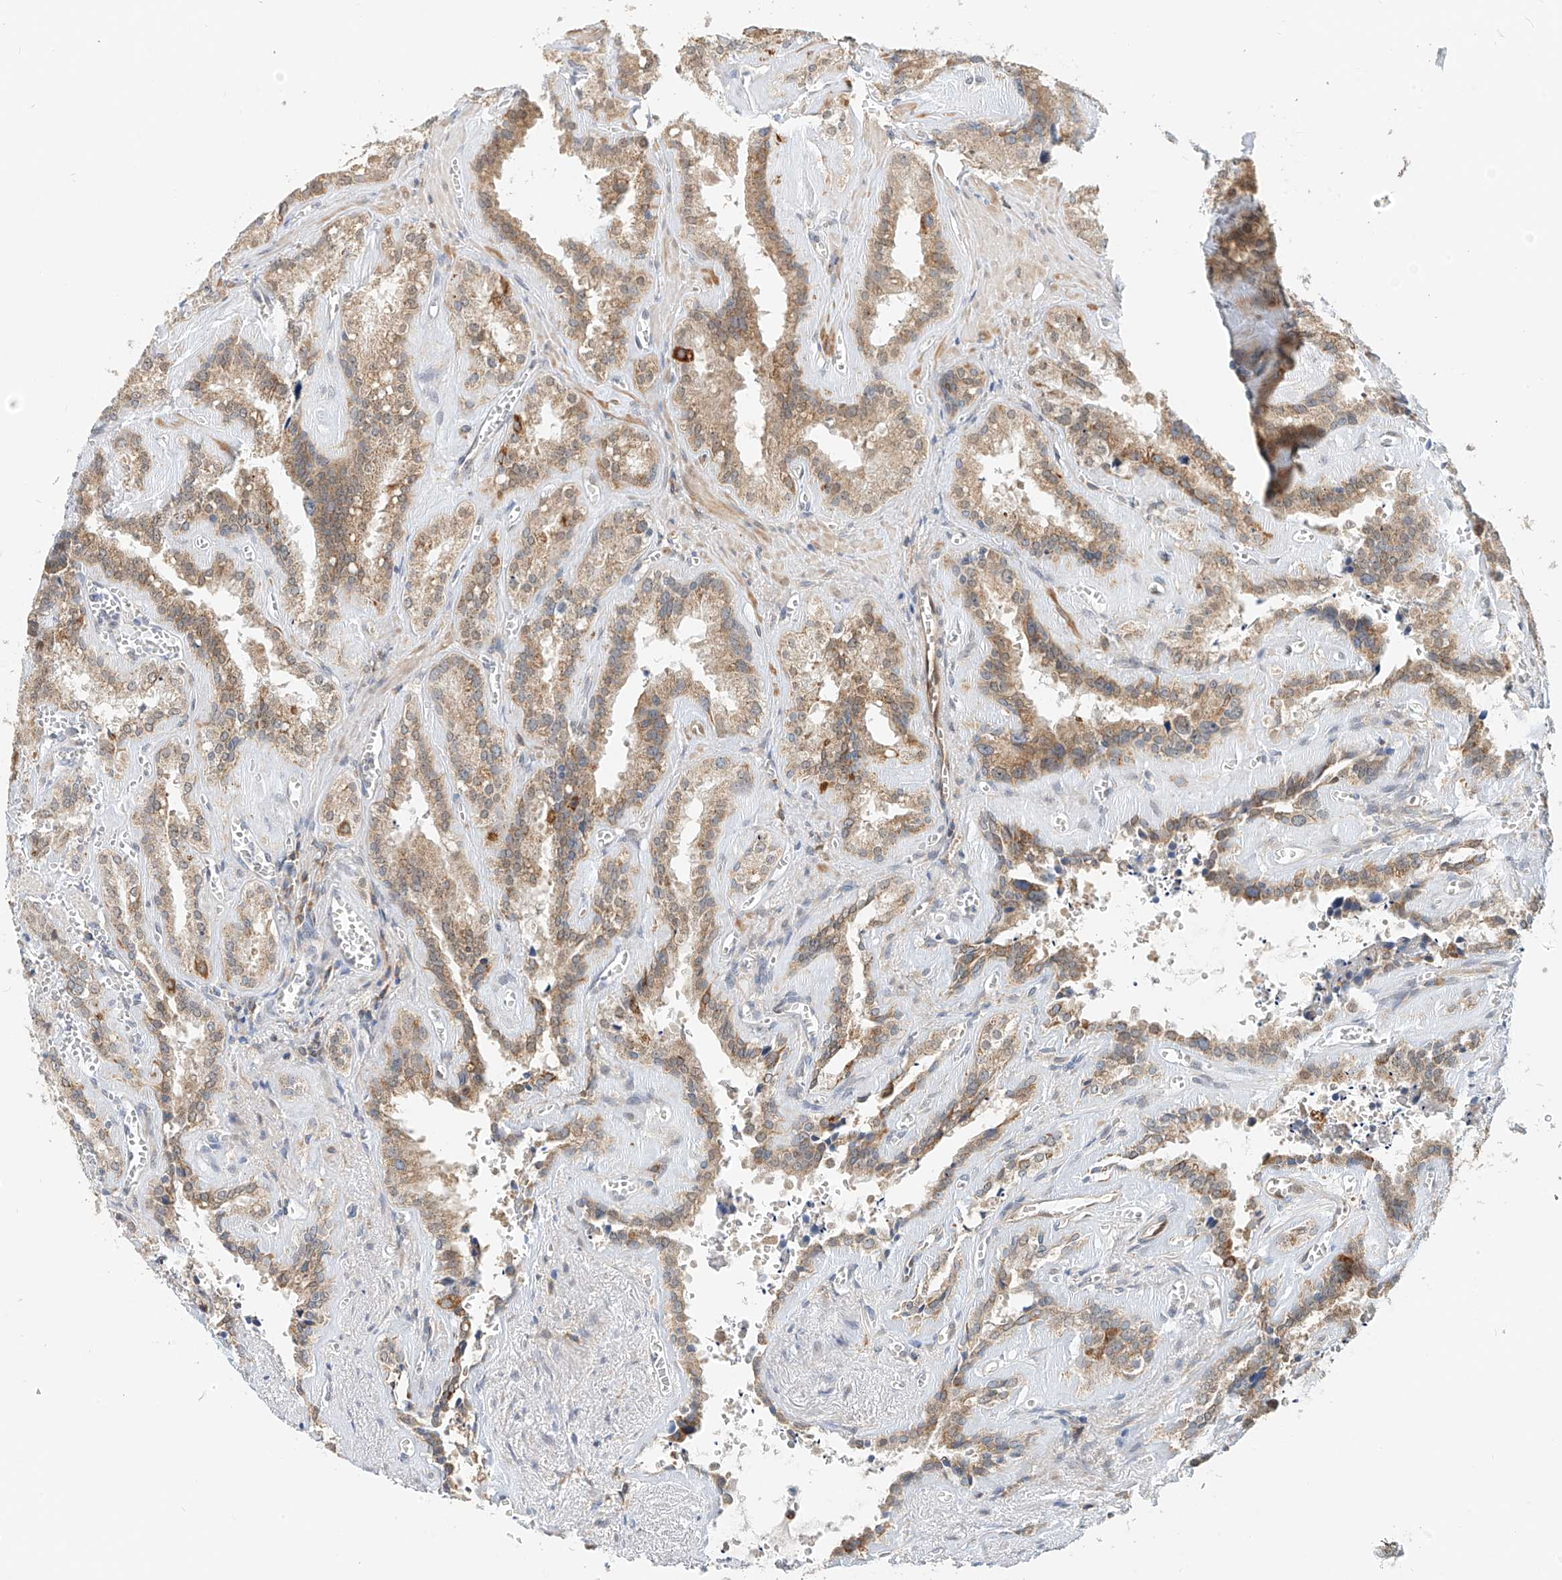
{"staining": {"intensity": "moderate", "quantity": ">75%", "location": "cytoplasmic/membranous"}, "tissue": "seminal vesicle", "cell_type": "Glandular cells", "image_type": "normal", "snomed": [{"axis": "morphology", "description": "Normal tissue, NOS"}, {"axis": "topography", "description": "Prostate"}, {"axis": "topography", "description": "Seminal veicle"}], "caption": "A brown stain labels moderate cytoplasmic/membranous positivity of a protein in glandular cells of benign human seminal vesicle.", "gene": "PPA2", "patient": {"sex": "male", "age": 59}}